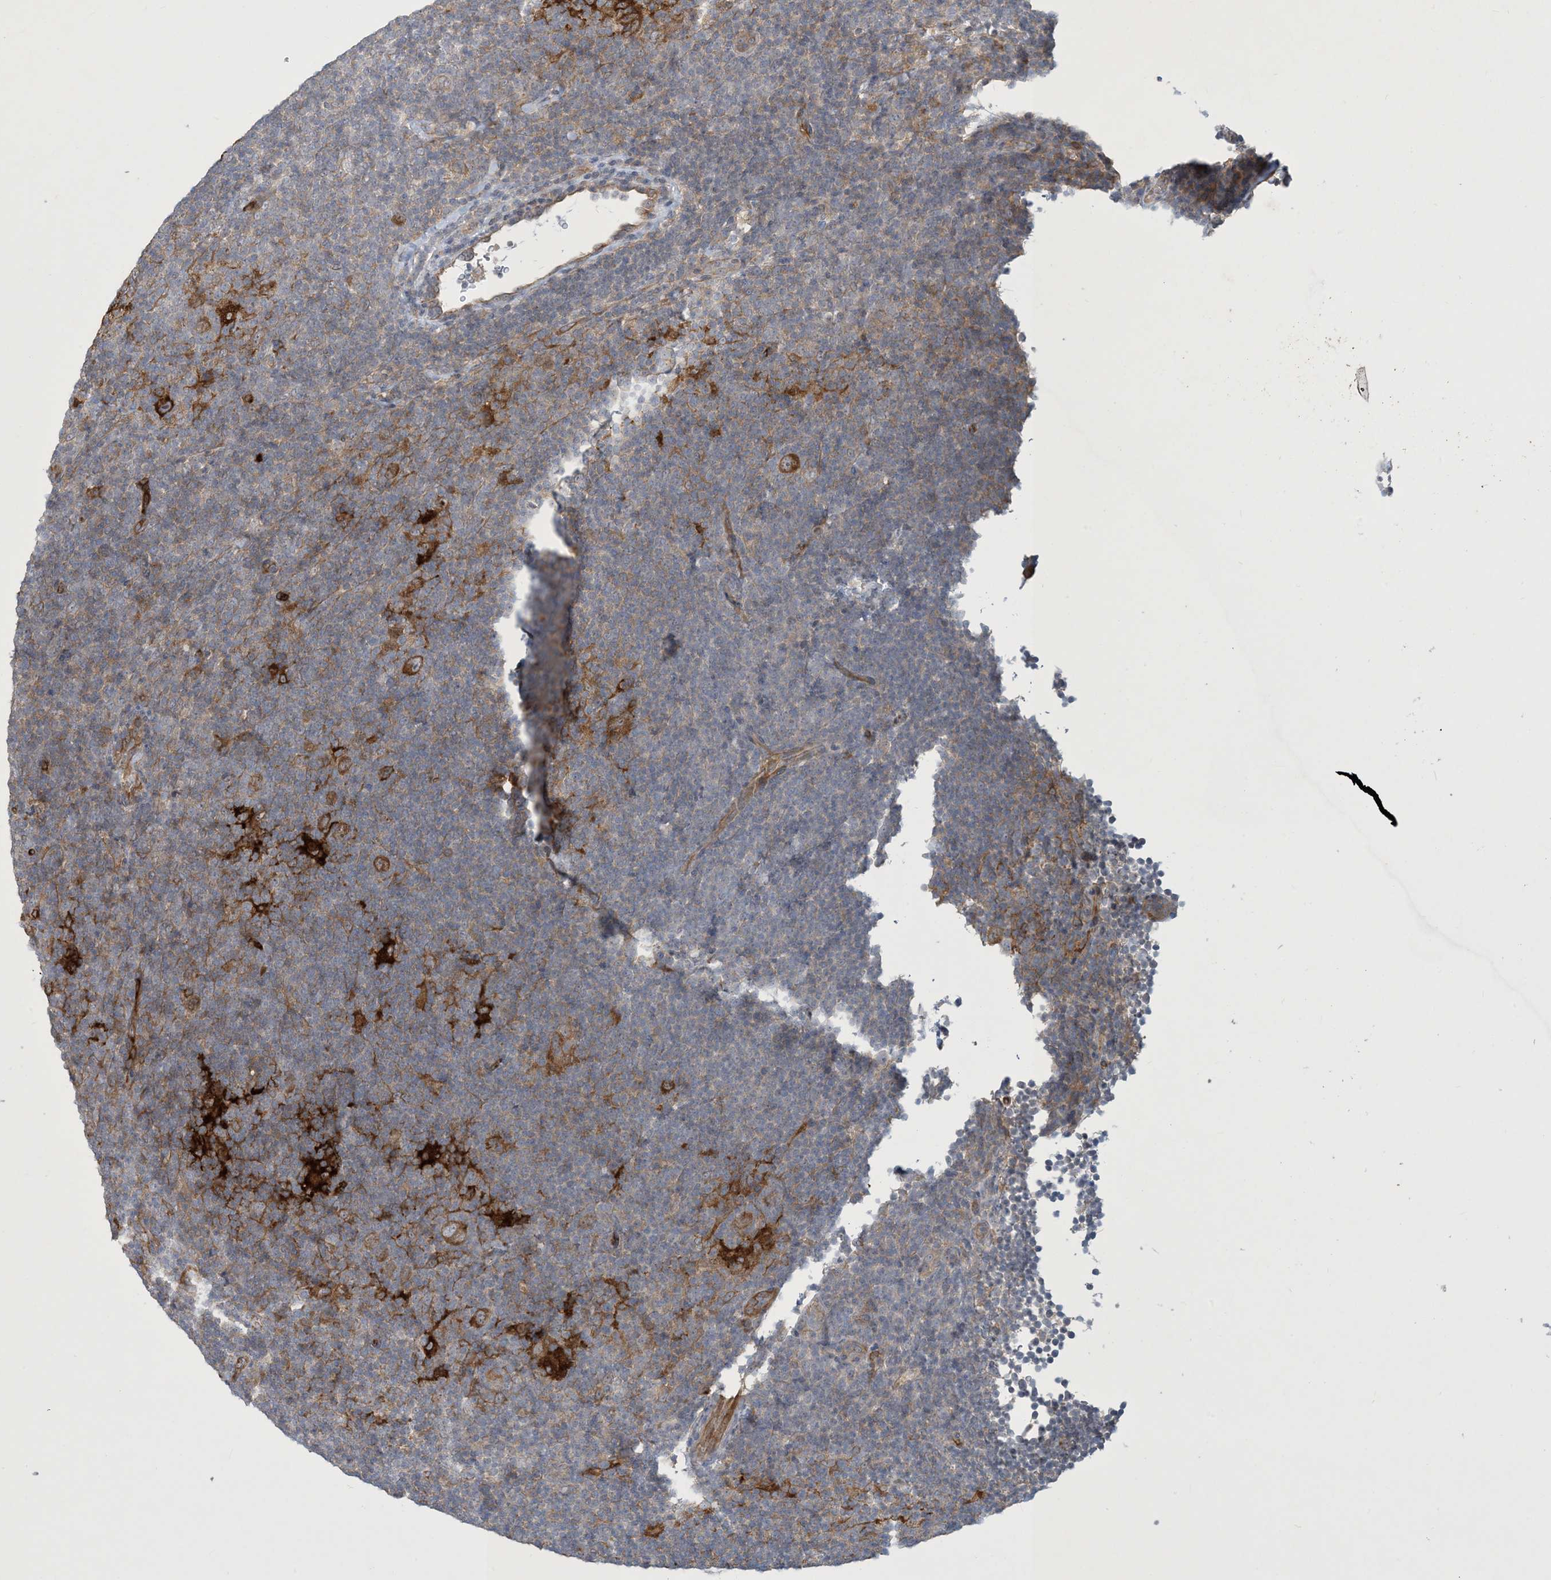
{"staining": {"intensity": "strong", "quantity": ">75%", "location": "cytoplasmic/membranous"}, "tissue": "lymphoma", "cell_type": "Tumor cells", "image_type": "cancer", "snomed": [{"axis": "morphology", "description": "Hodgkin's disease, NOS"}, {"axis": "topography", "description": "Lymph node"}], "caption": "A high amount of strong cytoplasmic/membranous expression is identified in approximately >75% of tumor cells in lymphoma tissue.", "gene": "CDS1", "patient": {"sex": "female", "age": 57}}